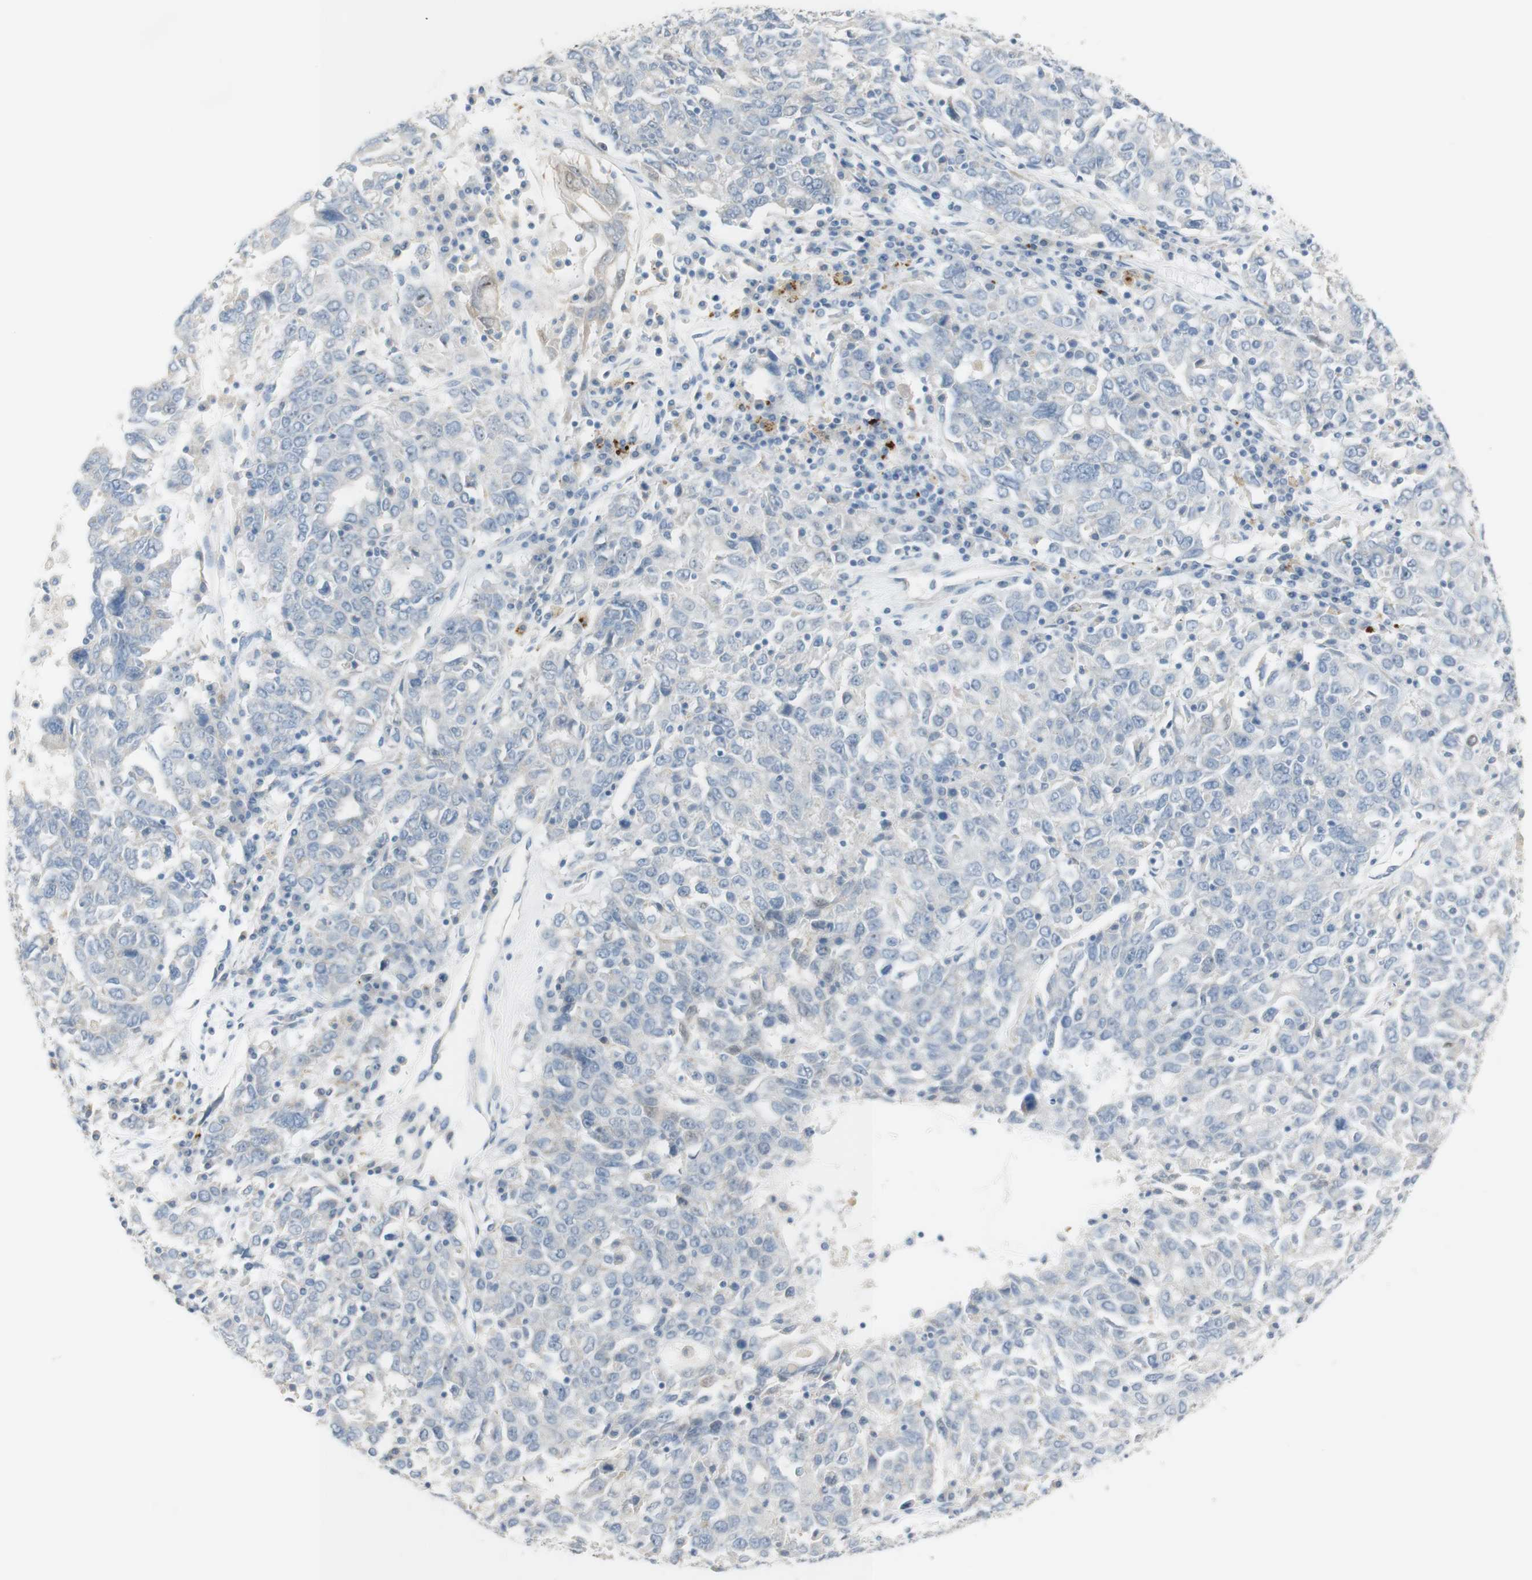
{"staining": {"intensity": "negative", "quantity": "none", "location": "none"}, "tissue": "ovarian cancer", "cell_type": "Tumor cells", "image_type": "cancer", "snomed": [{"axis": "morphology", "description": "Carcinoma, endometroid"}, {"axis": "topography", "description": "Ovary"}], "caption": "Immunohistochemistry histopathology image of neoplastic tissue: human ovarian cancer stained with DAB reveals no significant protein staining in tumor cells. (DAB IHC visualized using brightfield microscopy, high magnification).", "gene": "ART3", "patient": {"sex": "female", "age": 62}}